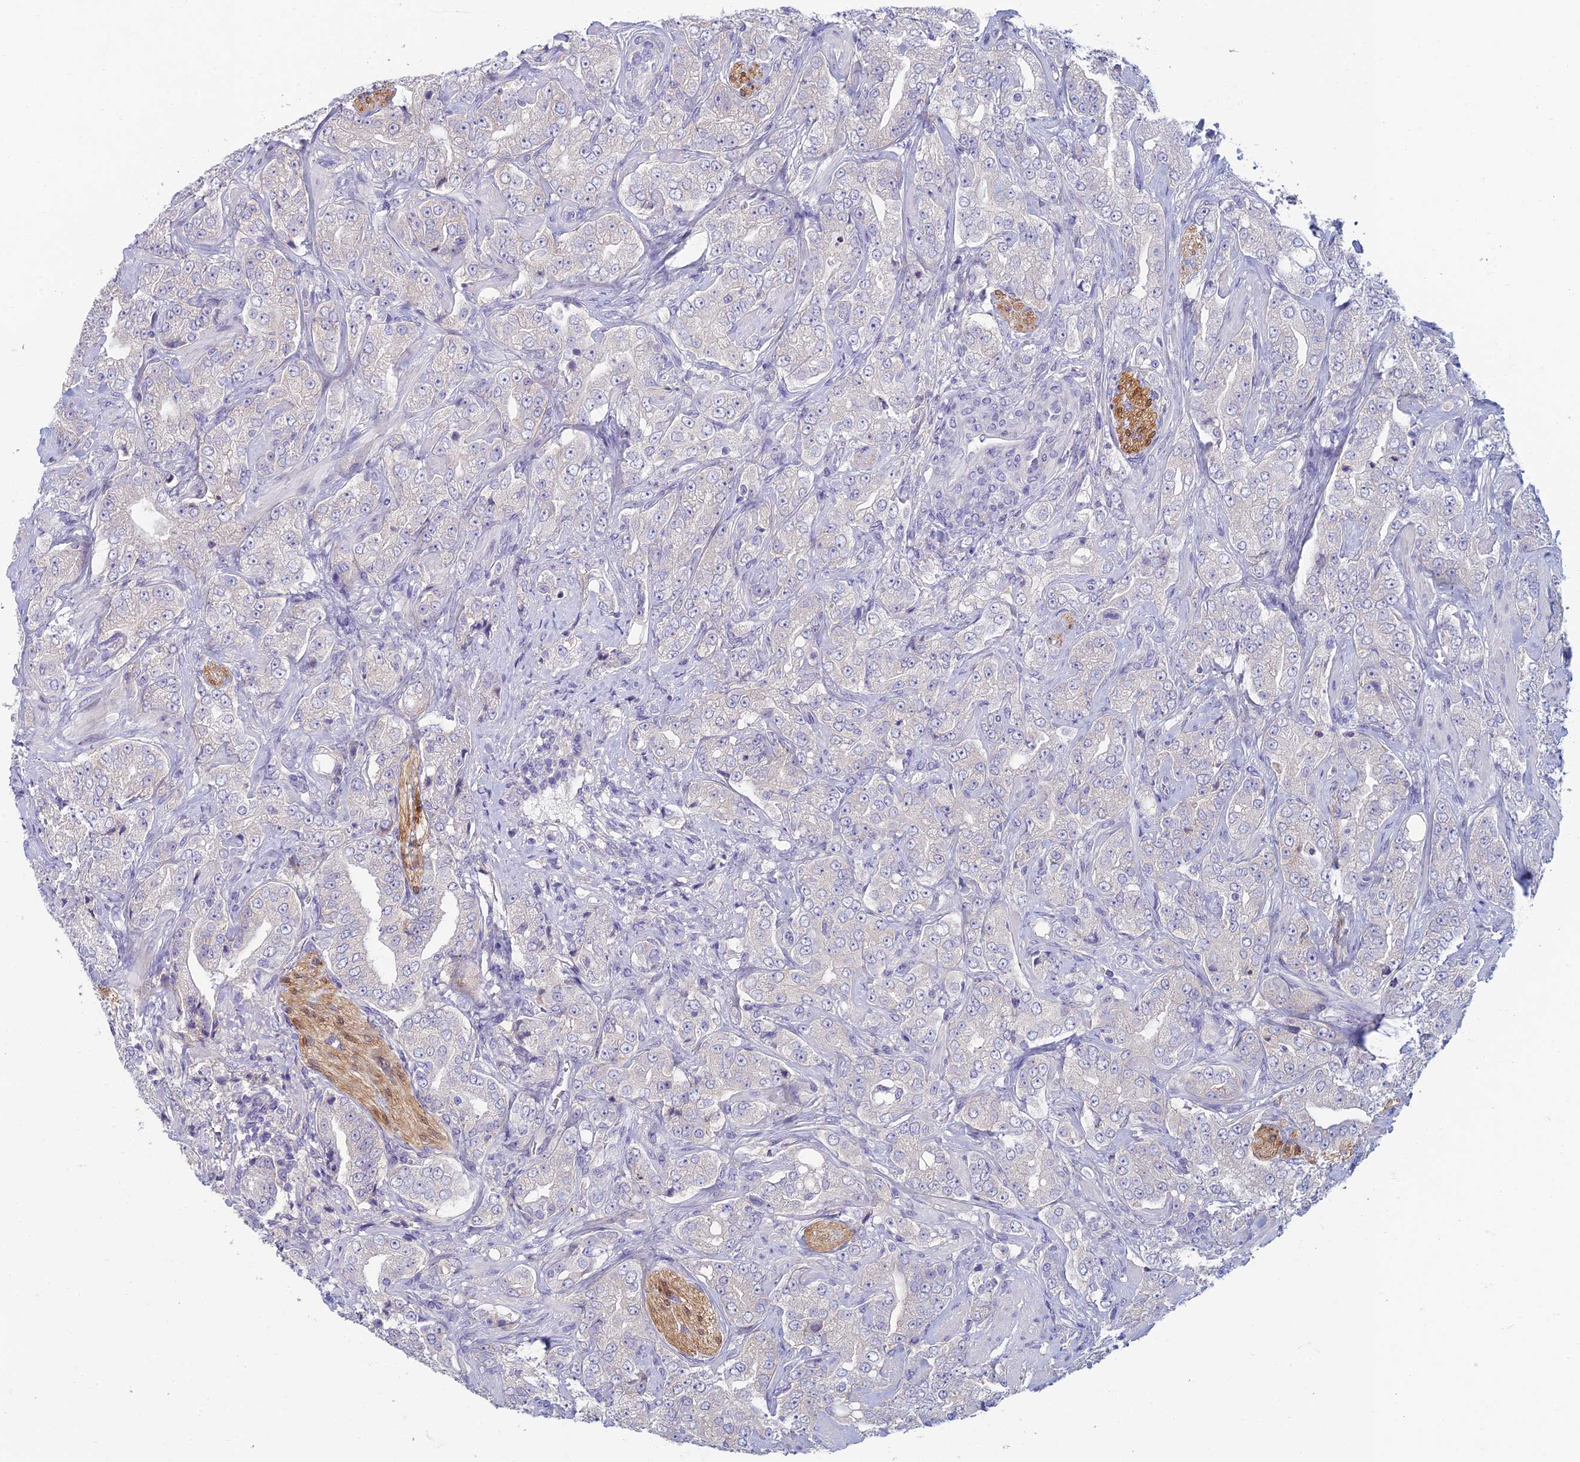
{"staining": {"intensity": "negative", "quantity": "none", "location": "none"}, "tissue": "prostate cancer", "cell_type": "Tumor cells", "image_type": "cancer", "snomed": [{"axis": "morphology", "description": "Adenocarcinoma, Low grade"}, {"axis": "topography", "description": "Prostate"}], "caption": "A histopathology image of human prostate cancer is negative for staining in tumor cells.", "gene": "NEURL1", "patient": {"sex": "male", "age": 67}}